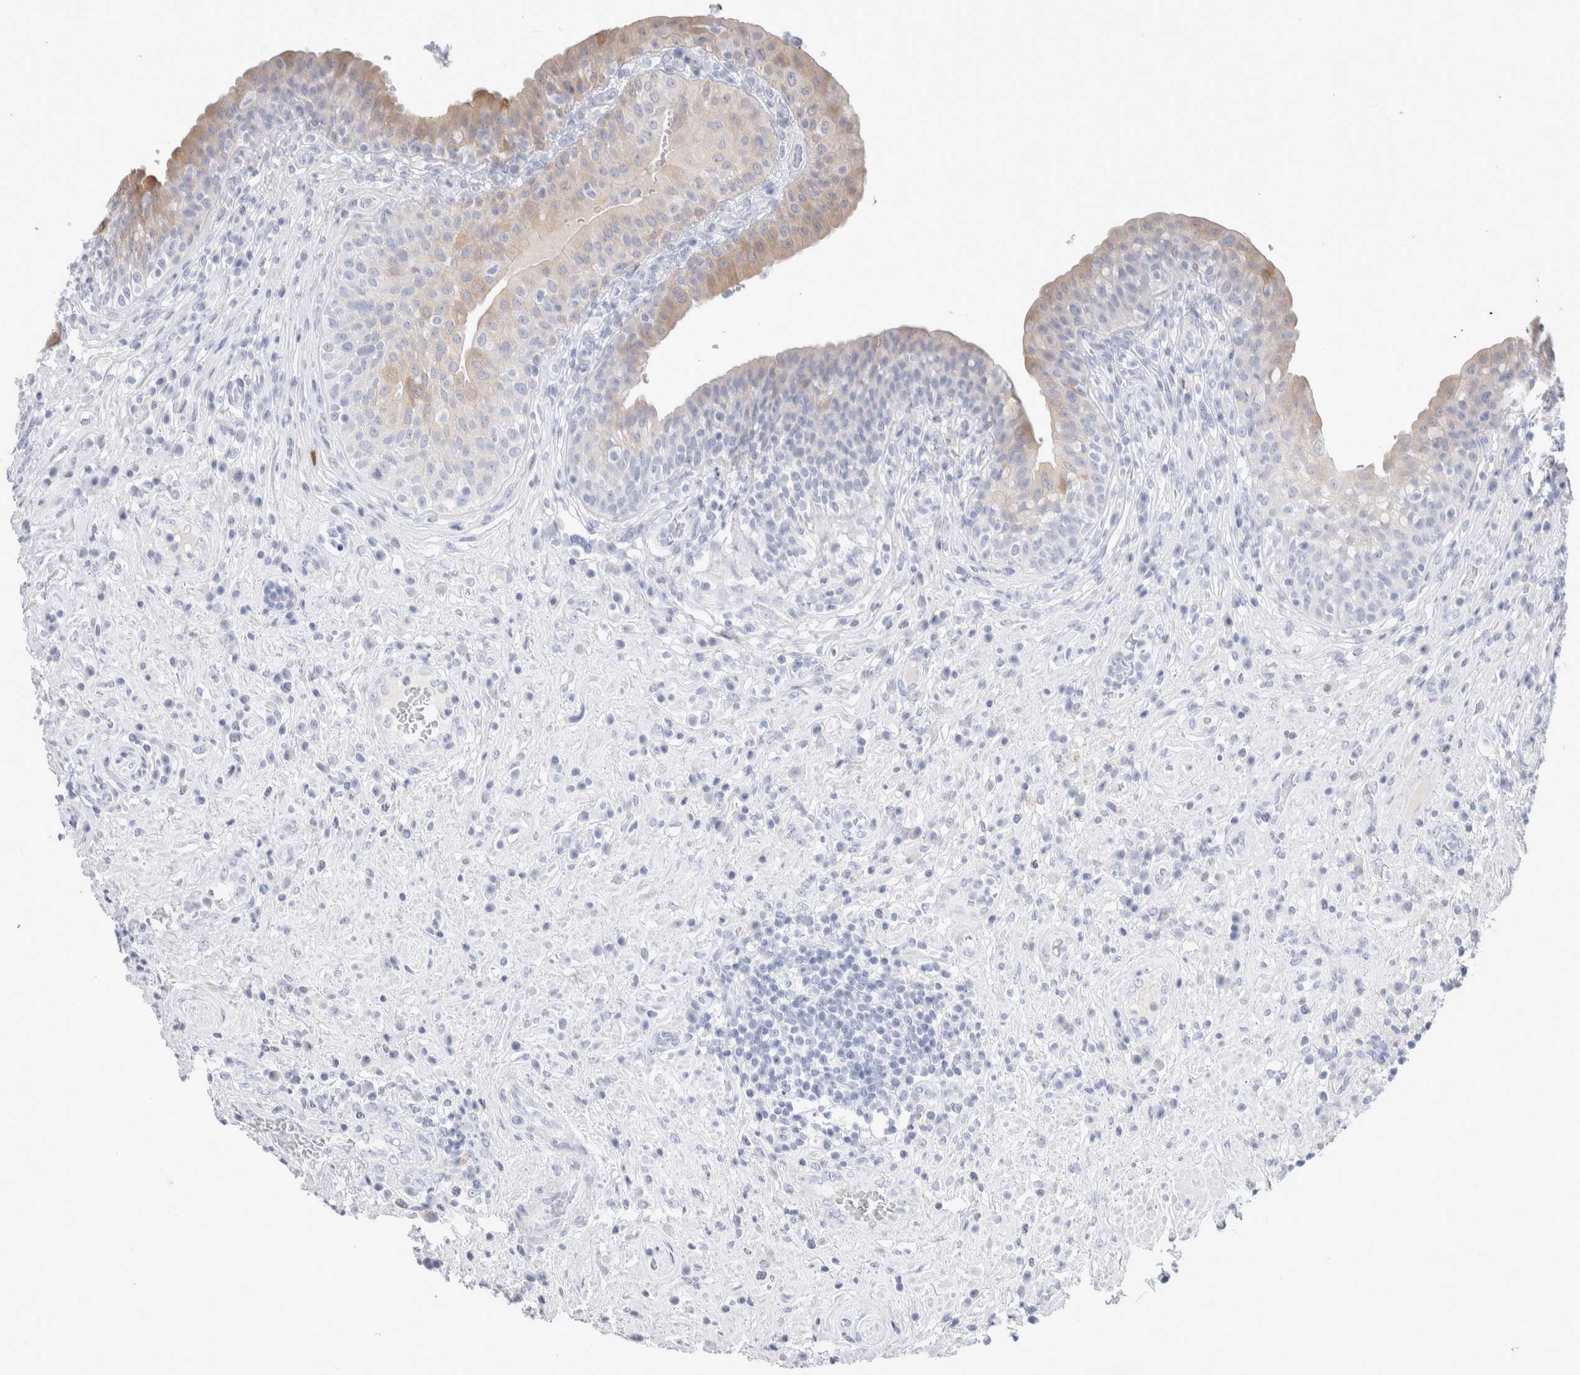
{"staining": {"intensity": "weak", "quantity": "<25%", "location": "cytoplasmic/membranous"}, "tissue": "urinary bladder", "cell_type": "Urothelial cells", "image_type": "normal", "snomed": [{"axis": "morphology", "description": "Normal tissue, NOS"}, {"axis": "topography", "description": "Urinary bladder"}], "caption": "Immunohistochemistry (IHC) of unremarkable urinary bladder demonstrates no staining in urothelial cells. (DAB (3,3'-diaminobenzidine) IHC with hematoxylin counter stain).", "gene": "GDA", "patient": {"sex": "female", "age": 62}}